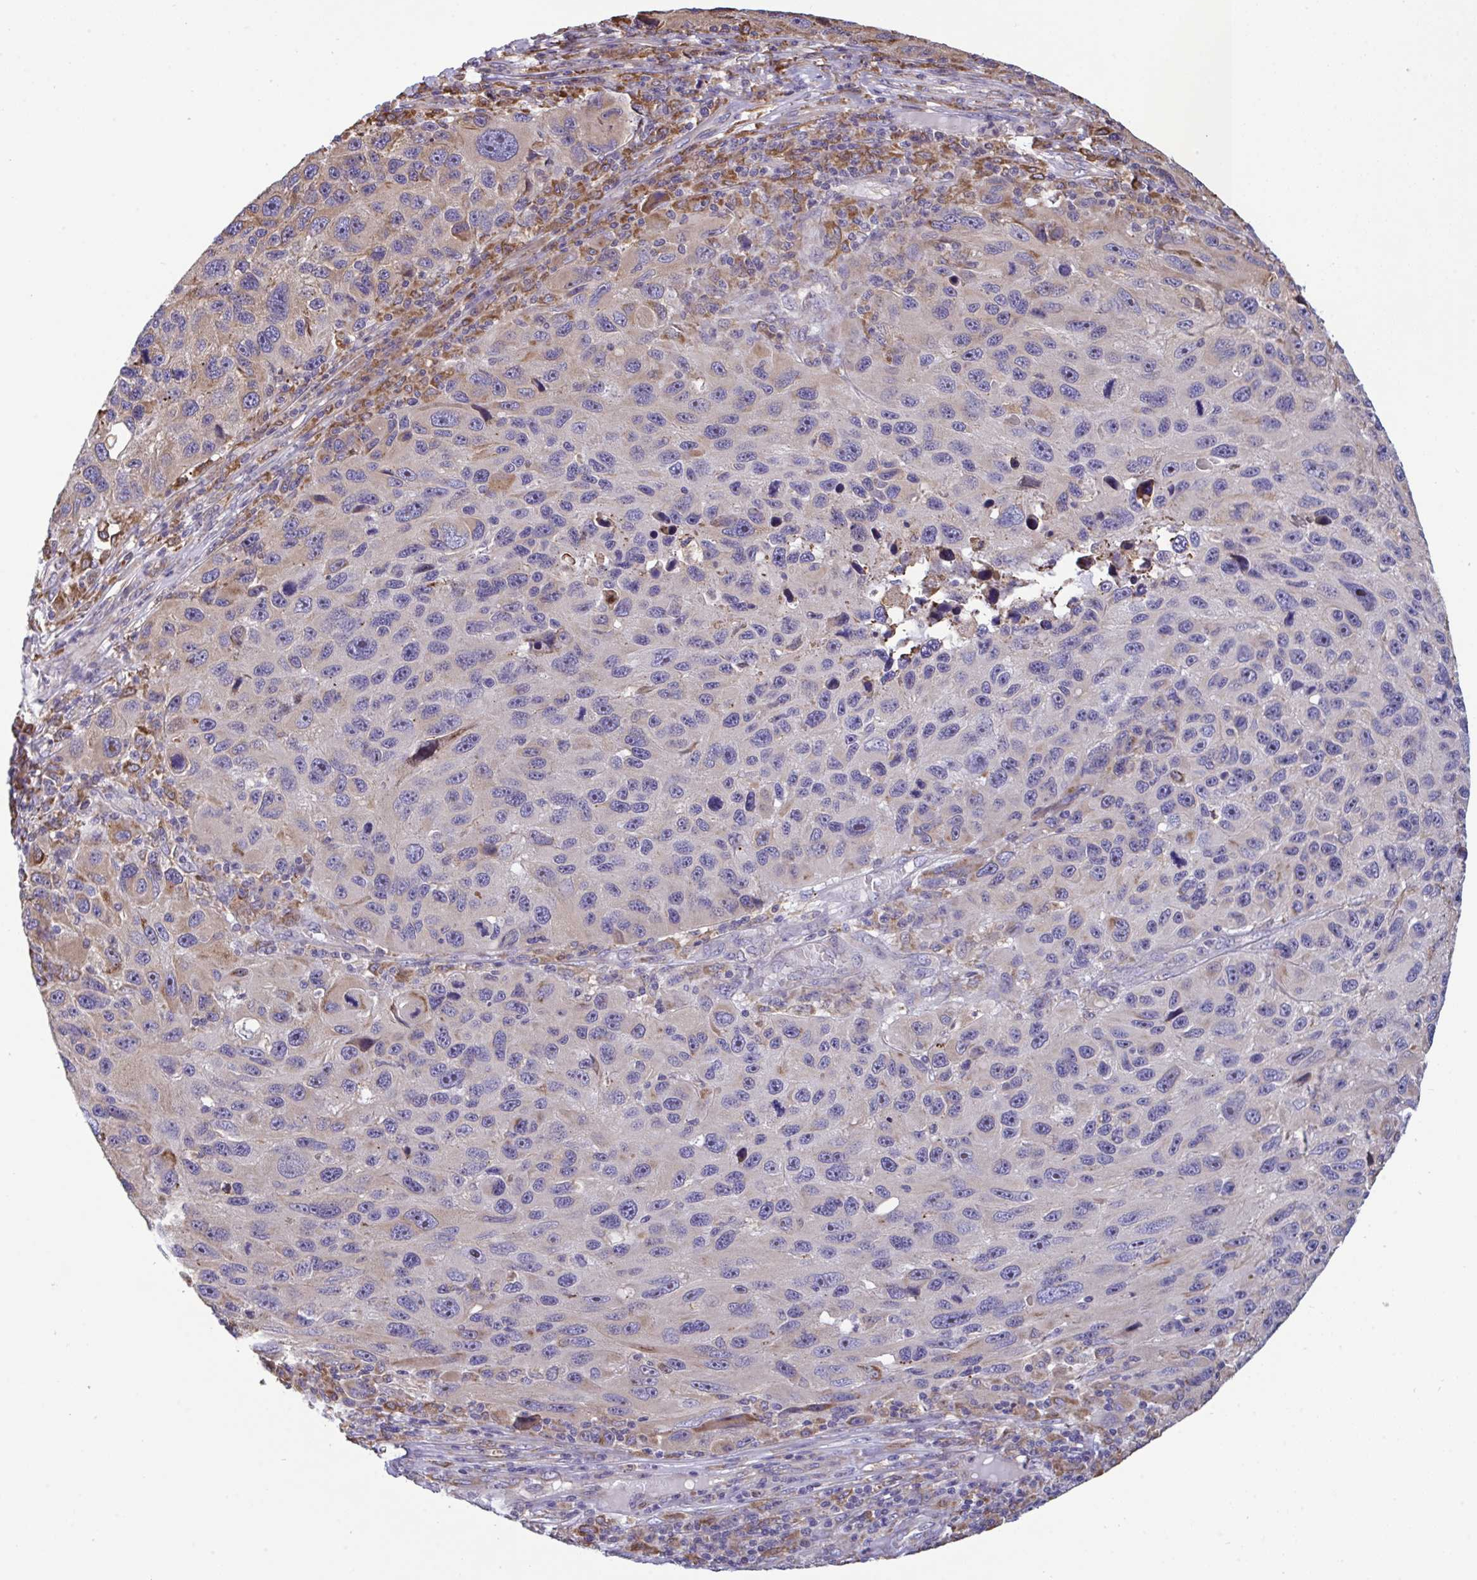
{"staining": {"intensity": "negative", "quantity": "none", "location": "none"}, "tissue": "melanoma", "cell_type": "Tumor cells", "image_type": "cancer", "snomed": [{"axis": "morphology", "description": "Malignant melanoma, NOS"}, {"axis": "topography", "description": "Skin"}], "caption": "Tumor cells are negative for brown protein staining in malignant melanoma. (DAB (3,3'-diaminobenzidine) IHC with hematoxylin counter stain).", "gene": "MYMK", "patient": {"sex": "male", "age": 53}}